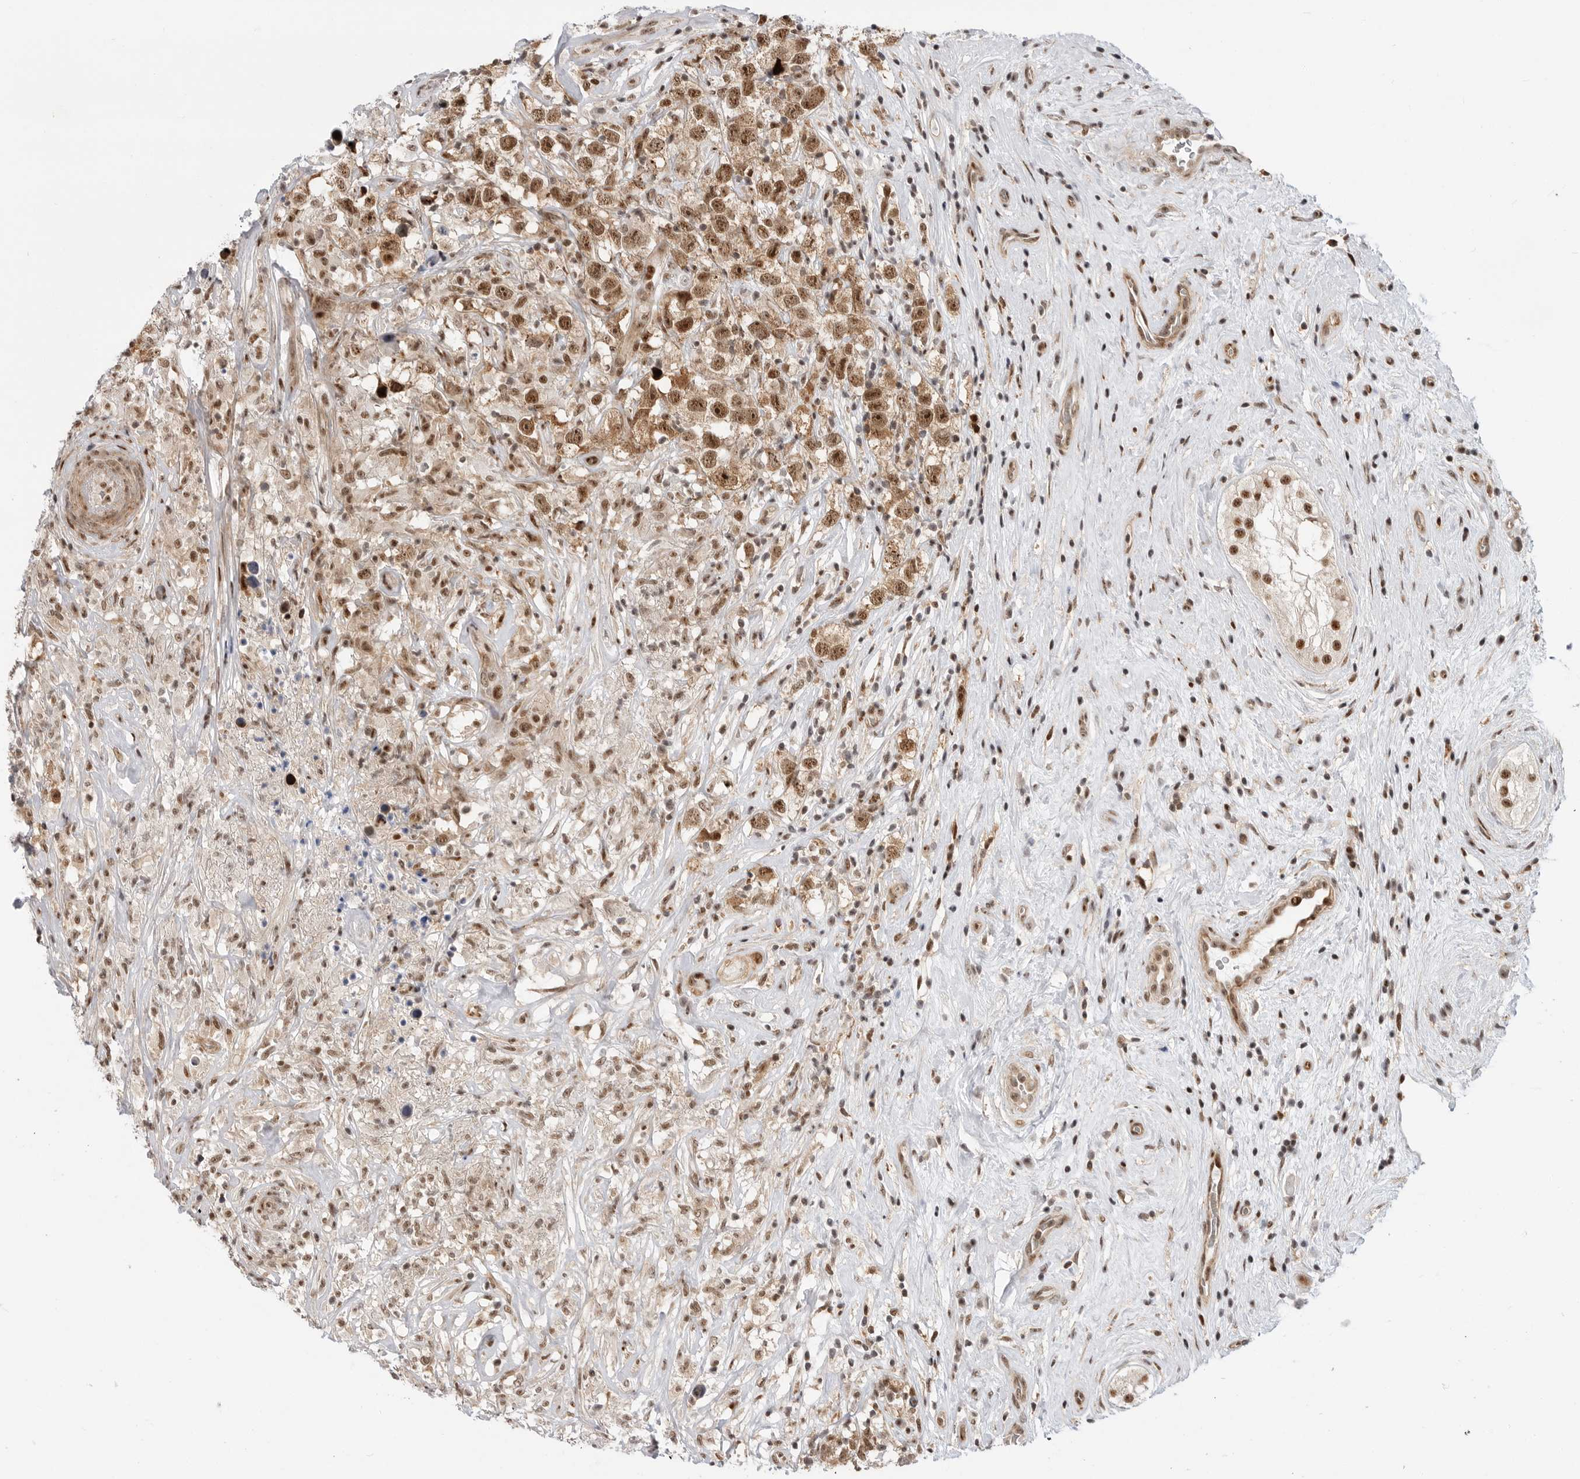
{"staining": {"intensity": "moderate", "quantity": ">75%", "location": "nuclear"}, "tissue": "testis cancer", "cell_type": "Tumor cells", "image_type": "cancer", "snomed": [{"axis": "morphology", "description": "Seminoma, NOS"}, {"axis": "topography", "description": "Testis"}], "caption": "Immunohistochemical staining of testis cancer exhibits moderate nuclear protein expression in approximately >75% of tumor cells.", "gene": "GPATCH2", "patient": {"sex": "male", "age": 49}}